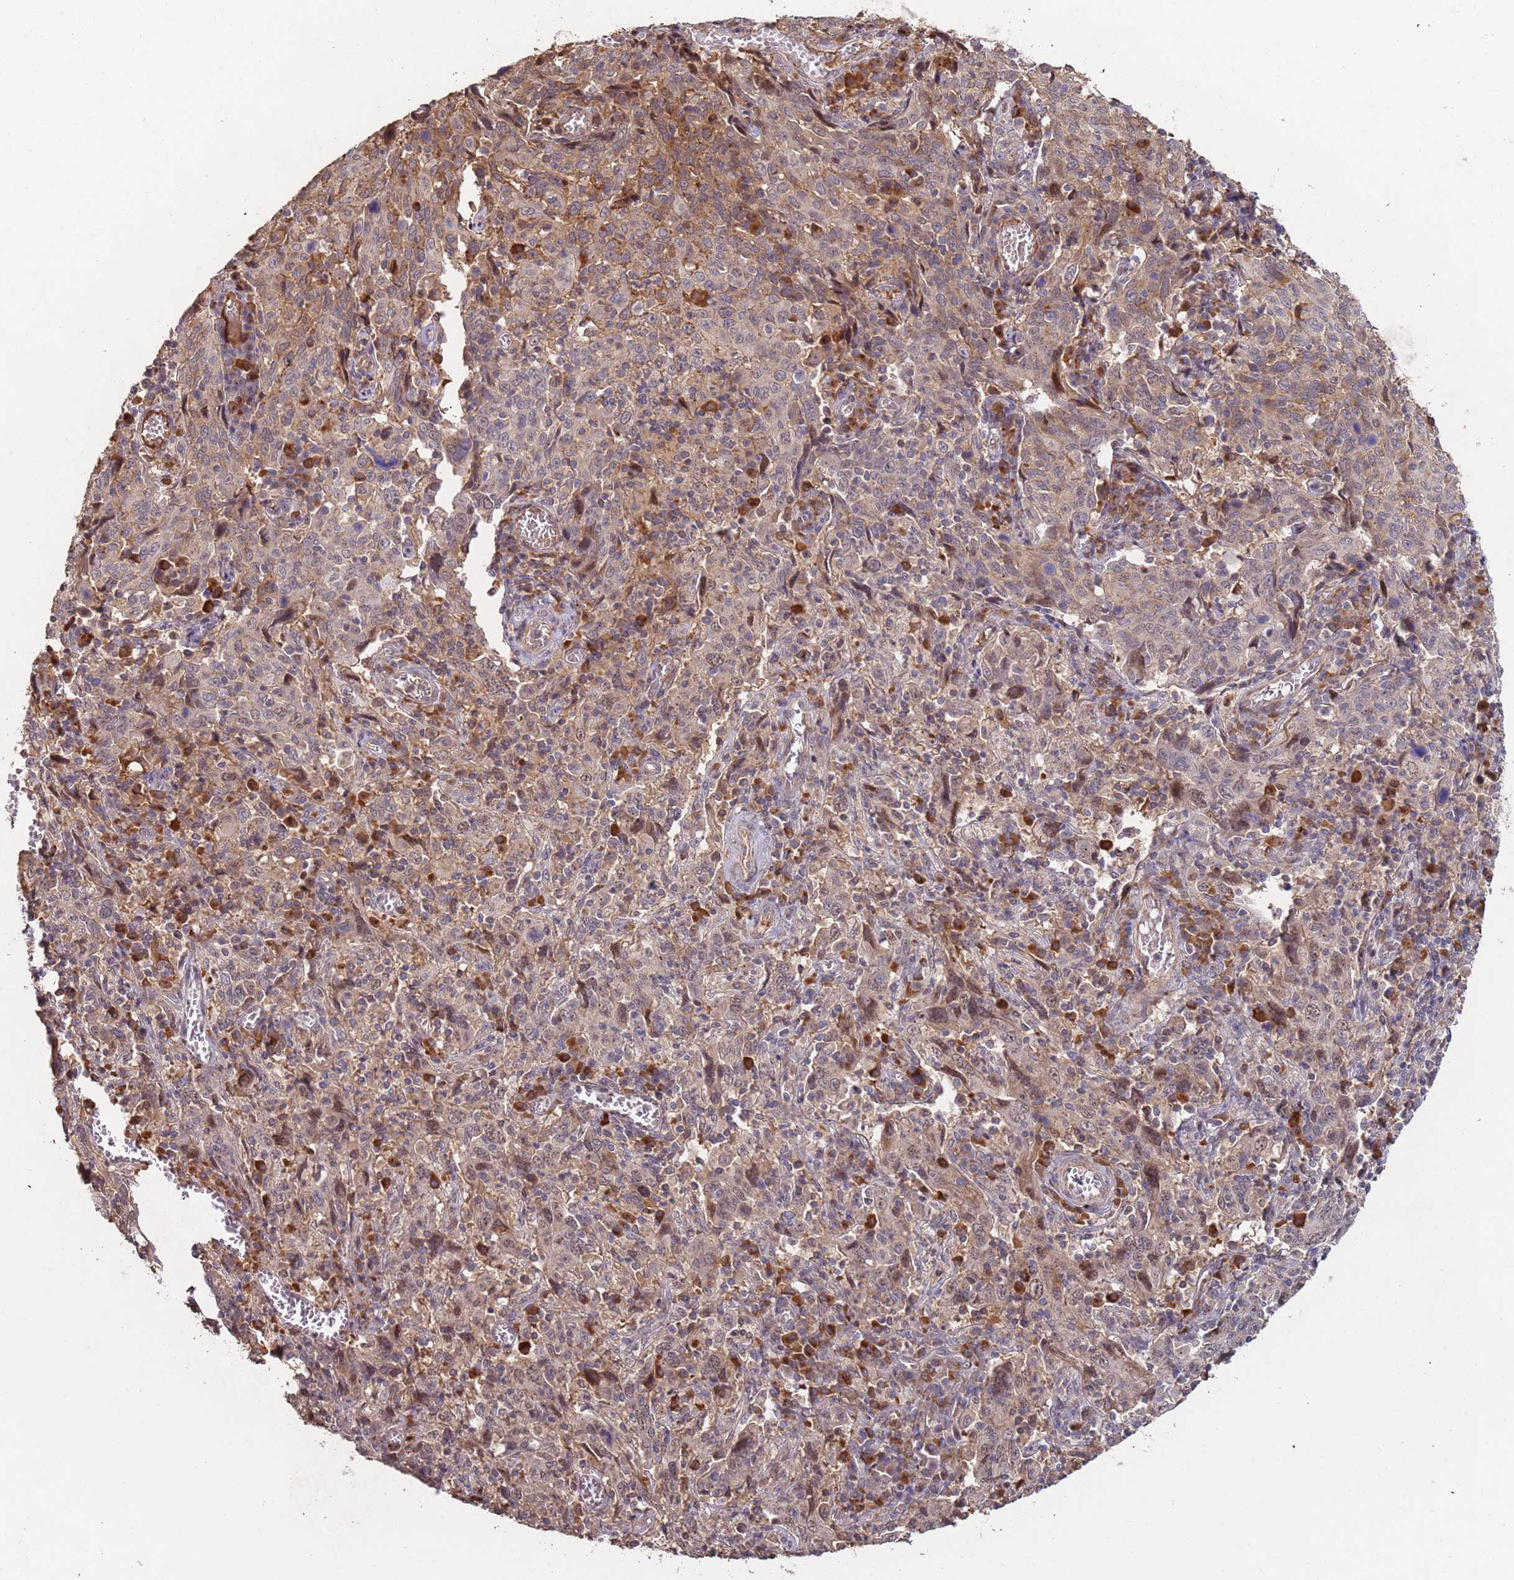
{"staining": {"intensity": "moderate", "quantity": "<25%", "location": "cytoplasmic/membranous"}, "tissue": "cervical cancer", "cell_type": "Tumor cells", "image_type": "cancer", "snomed": [{"axis": "morphology", "description": "Squamous cell carcinoma, NOS"}, {"axis": "topography", "description": "Cervix"}], "caption": "The histopathology image shows immunohistochemical staining of squamous cell carcinoma (cervical). There is moderate cytoplasmic/membranous staining is identified in approximately <25% of tumor cells. (DAB (3,3'-diaminobenzidine) IHC, brown staining for protein, blue staining for nuclei).", "gene": "KANSL1L", "patient": {"sex": "female", "age": 46}}